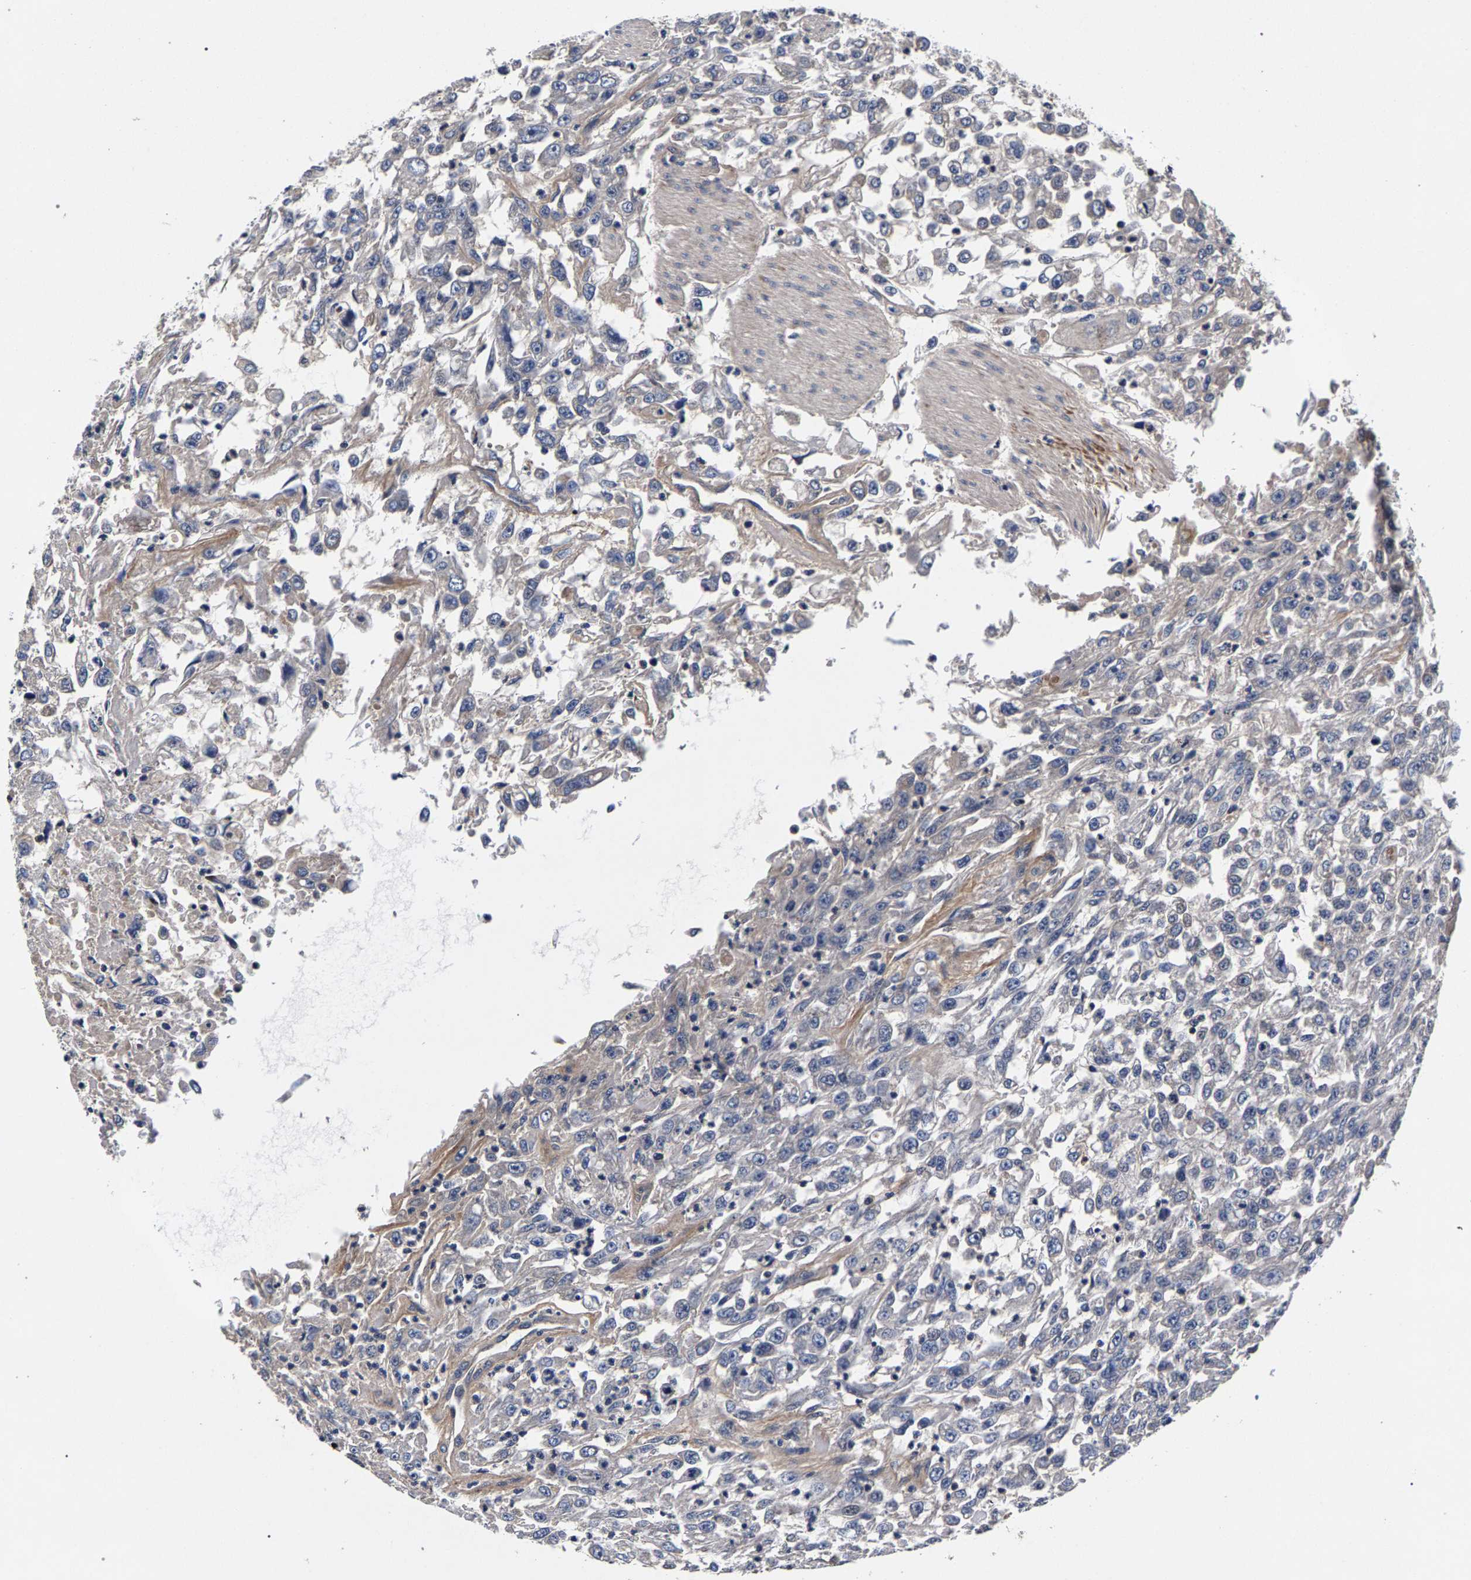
{"staining": {"intensity": "negative", "quantity": "none", "location": "none"}, "tissue": "urothelial cancer", "cell_type": "Tumor cells", "image_type": "cancer", "snomed": [{"axis": "morphology", "description": "Urothelial carcinoma, High grade"}, {"axis": "topography", "description": "Urinary bladder"}], "caption": "The immunohistochemistry (IHC) photomicrograph has no significant staining in tumor cells of high-grade urothelial carcinoma tissue.", "gene": "MARCHF7", "patient": {"sex": "male", "age": 46}}